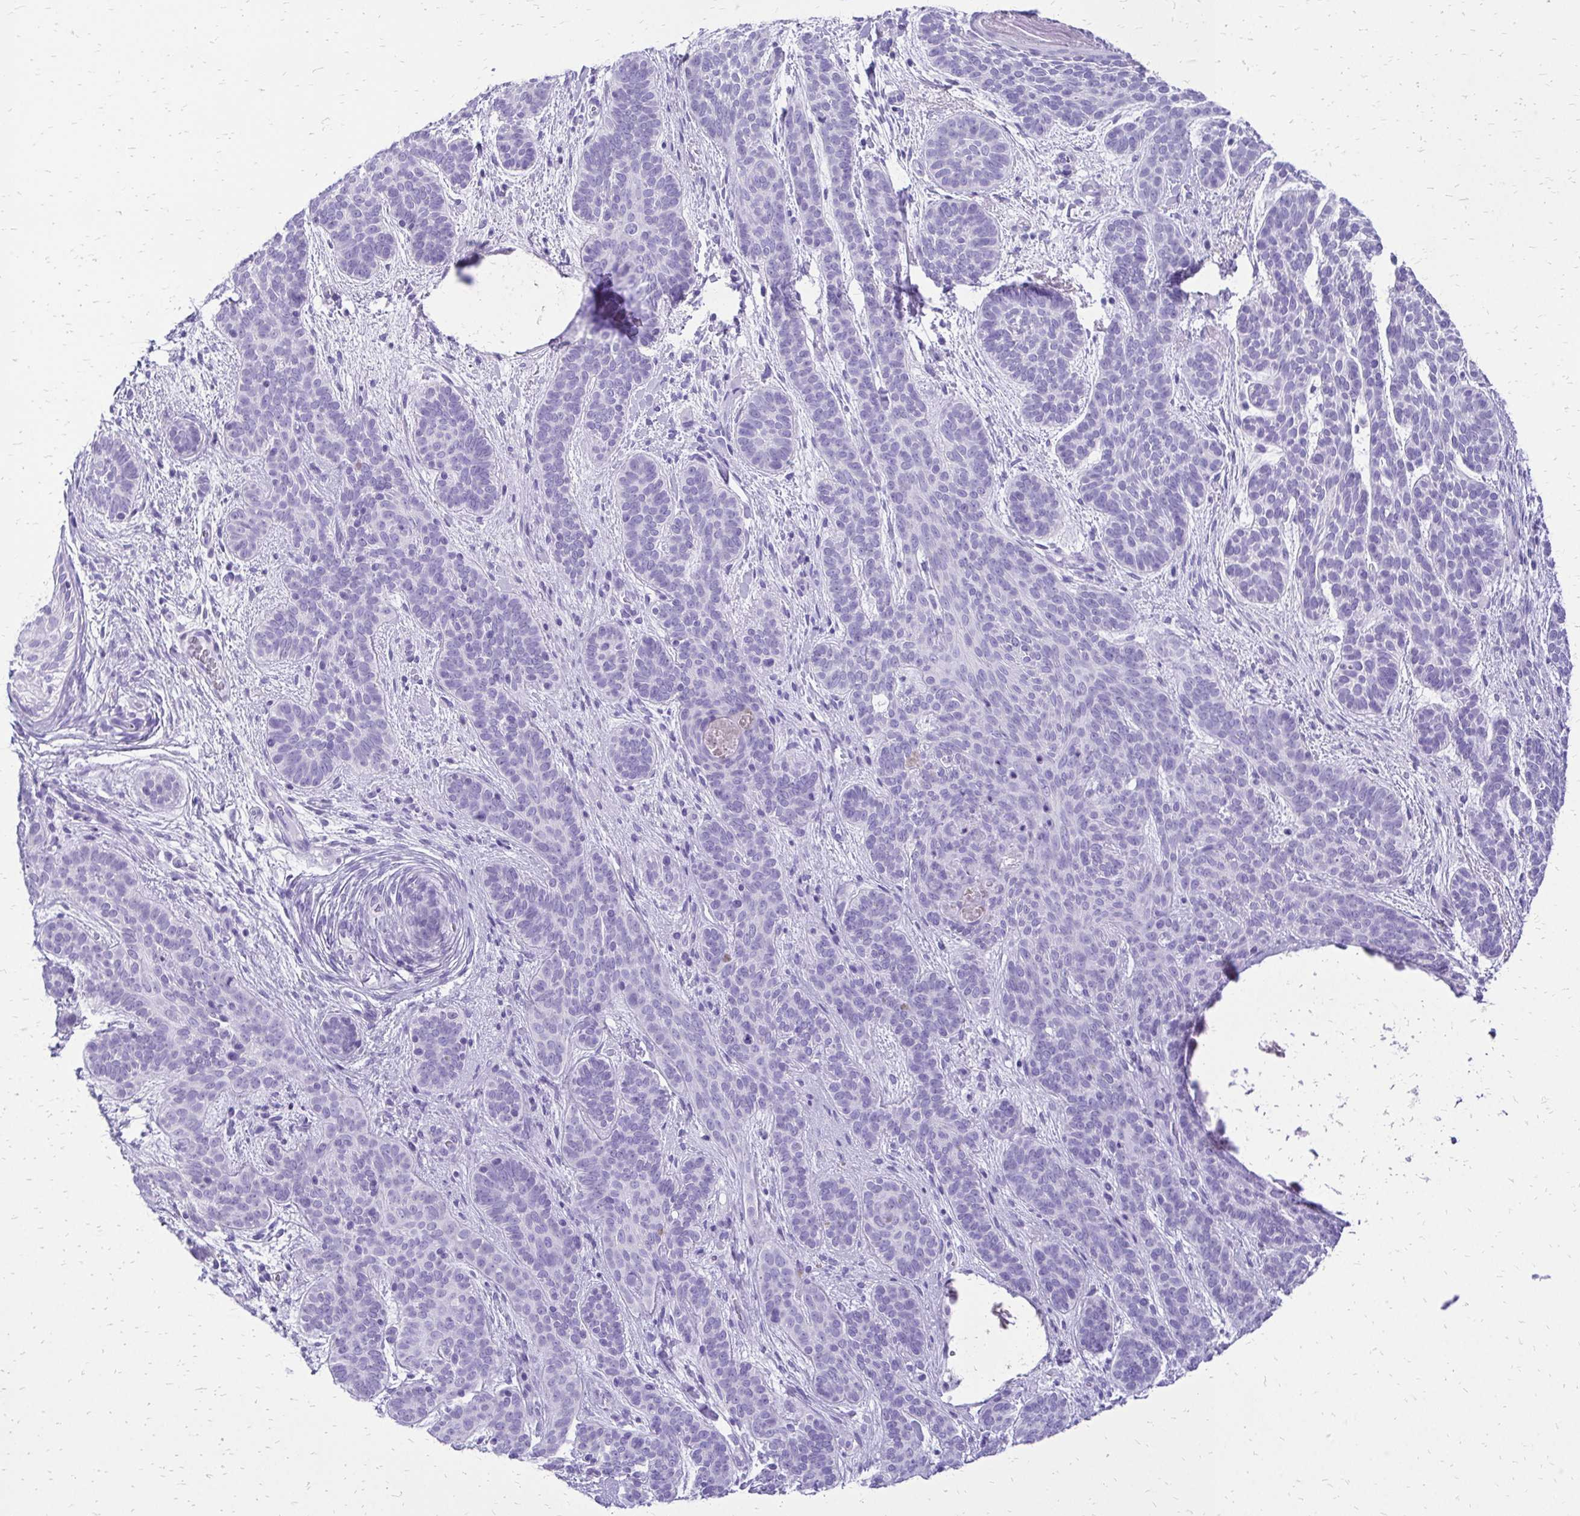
{"staining": {"intensity": "negative", "quantity": "none", "location": "none"}, "tissue": "skin cancer", "cell_type": "Tumor cells", "image_type": "cancer", "snomed": [{"axis": "morphology", "description": "Basal cell carcinoma"}, {"axis": "topography", "description": "Skin"}], "caption": "Immunohistochemistry of human skin cancer (basal cell carcinoma) demonstrates no positivity in tumor cells.", "gene": "SLC32A1", "patient": {"sex": "female", "age": 82}}